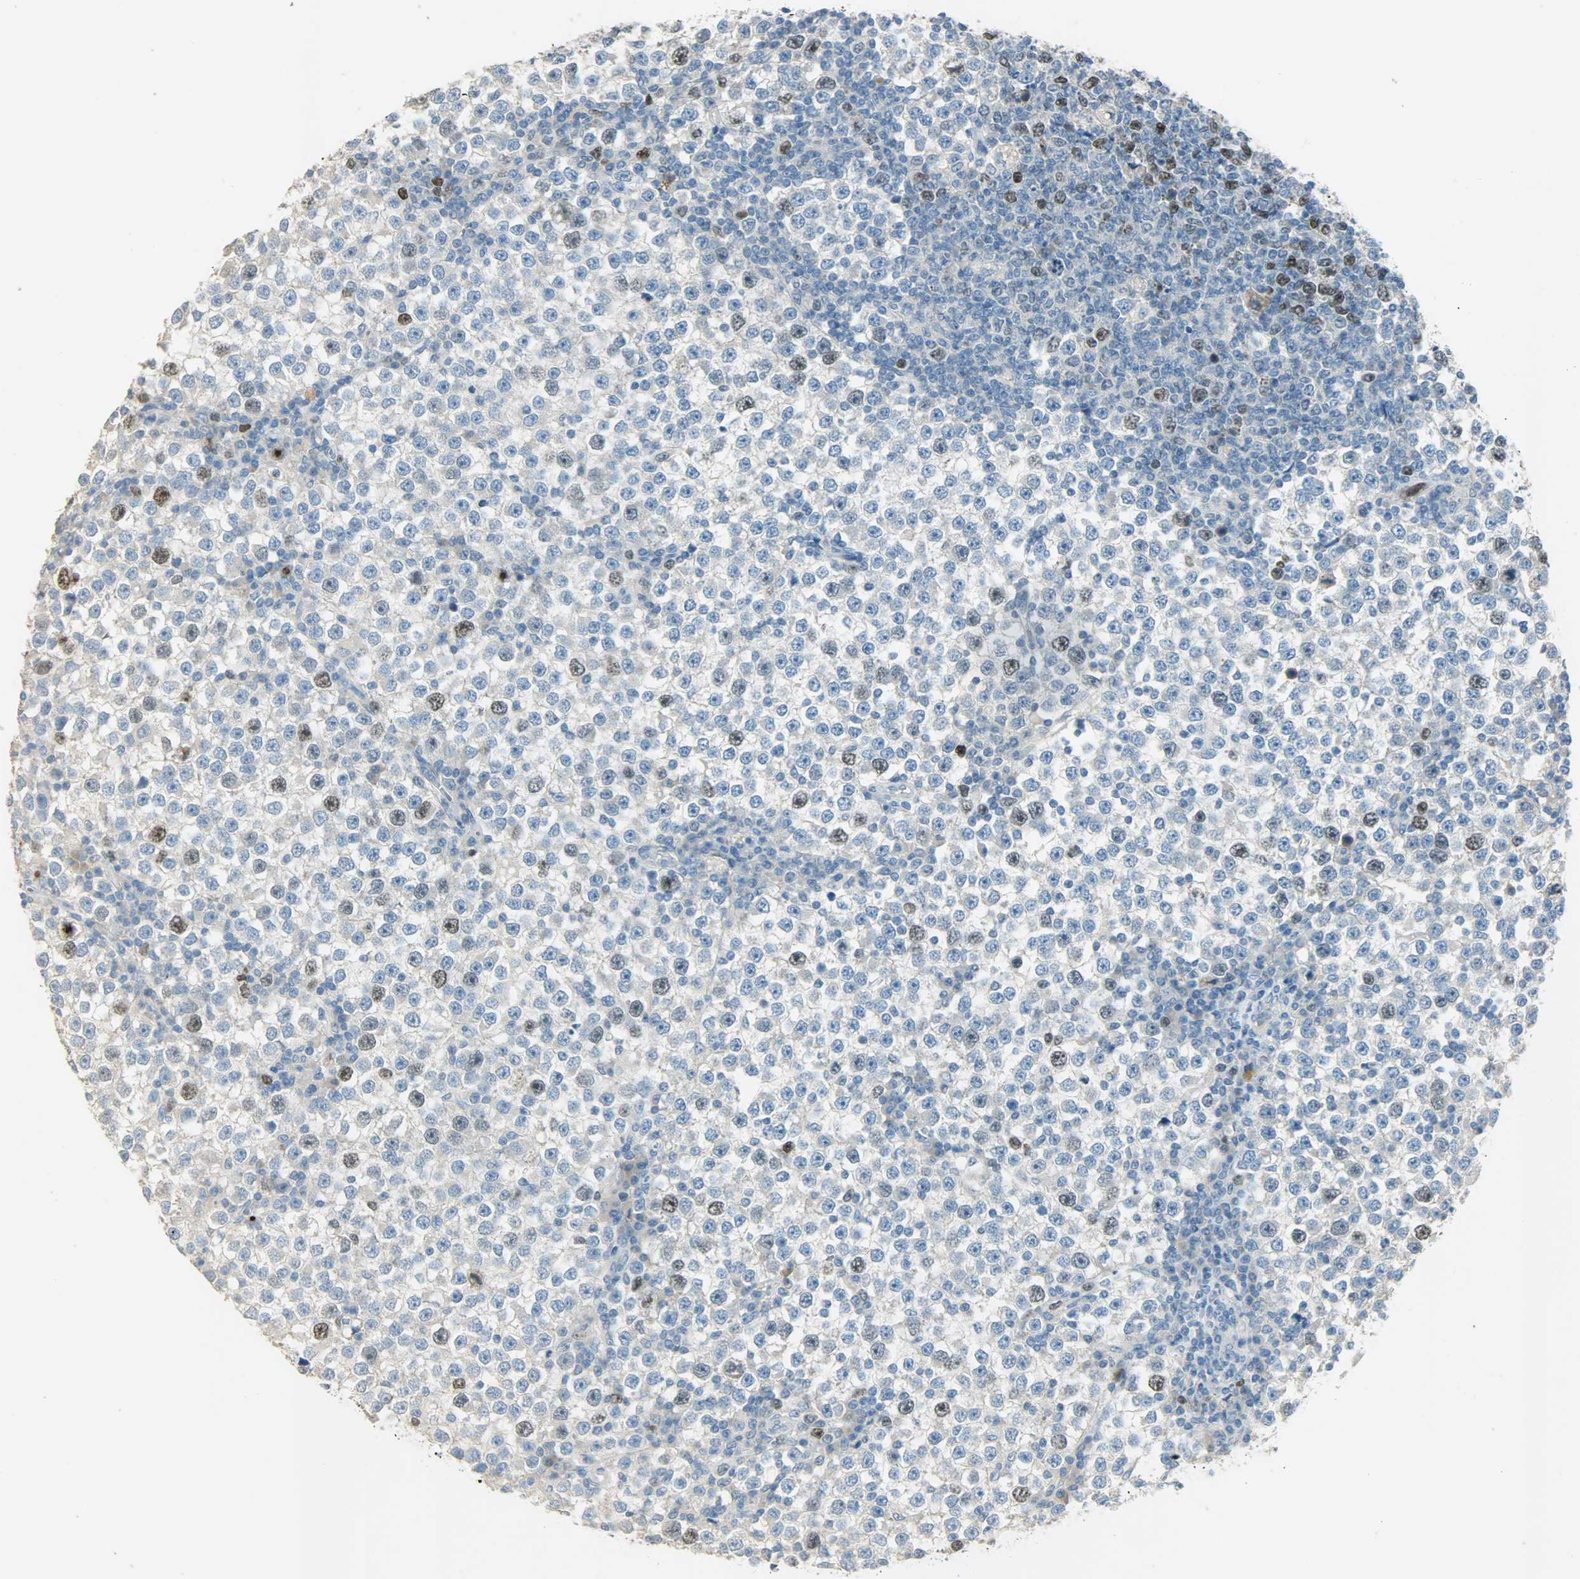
{"staining": {"intensity": "strong", "quantity": "<25%", "location": "nuclear"}, "tissue": "testis cancer", "cell_type": "Tumor cells", "image_type": "cancer", "snomed": [{"axis": "morphology", "description": "Seminoma, NOS"}, {"axis": "topography", "description": "Testis"}], "caption": "Brown immunohistochemical staining in seminoma (testis) shows strong nuclear expression in about <25% of tumor cells. The staining was performed using DAB, with brown indicating positive protein expression. Nuclei are stained blue with hematoxylin.", "gene": "TPX2", "patient": {"sex": "male", "age": 65}}